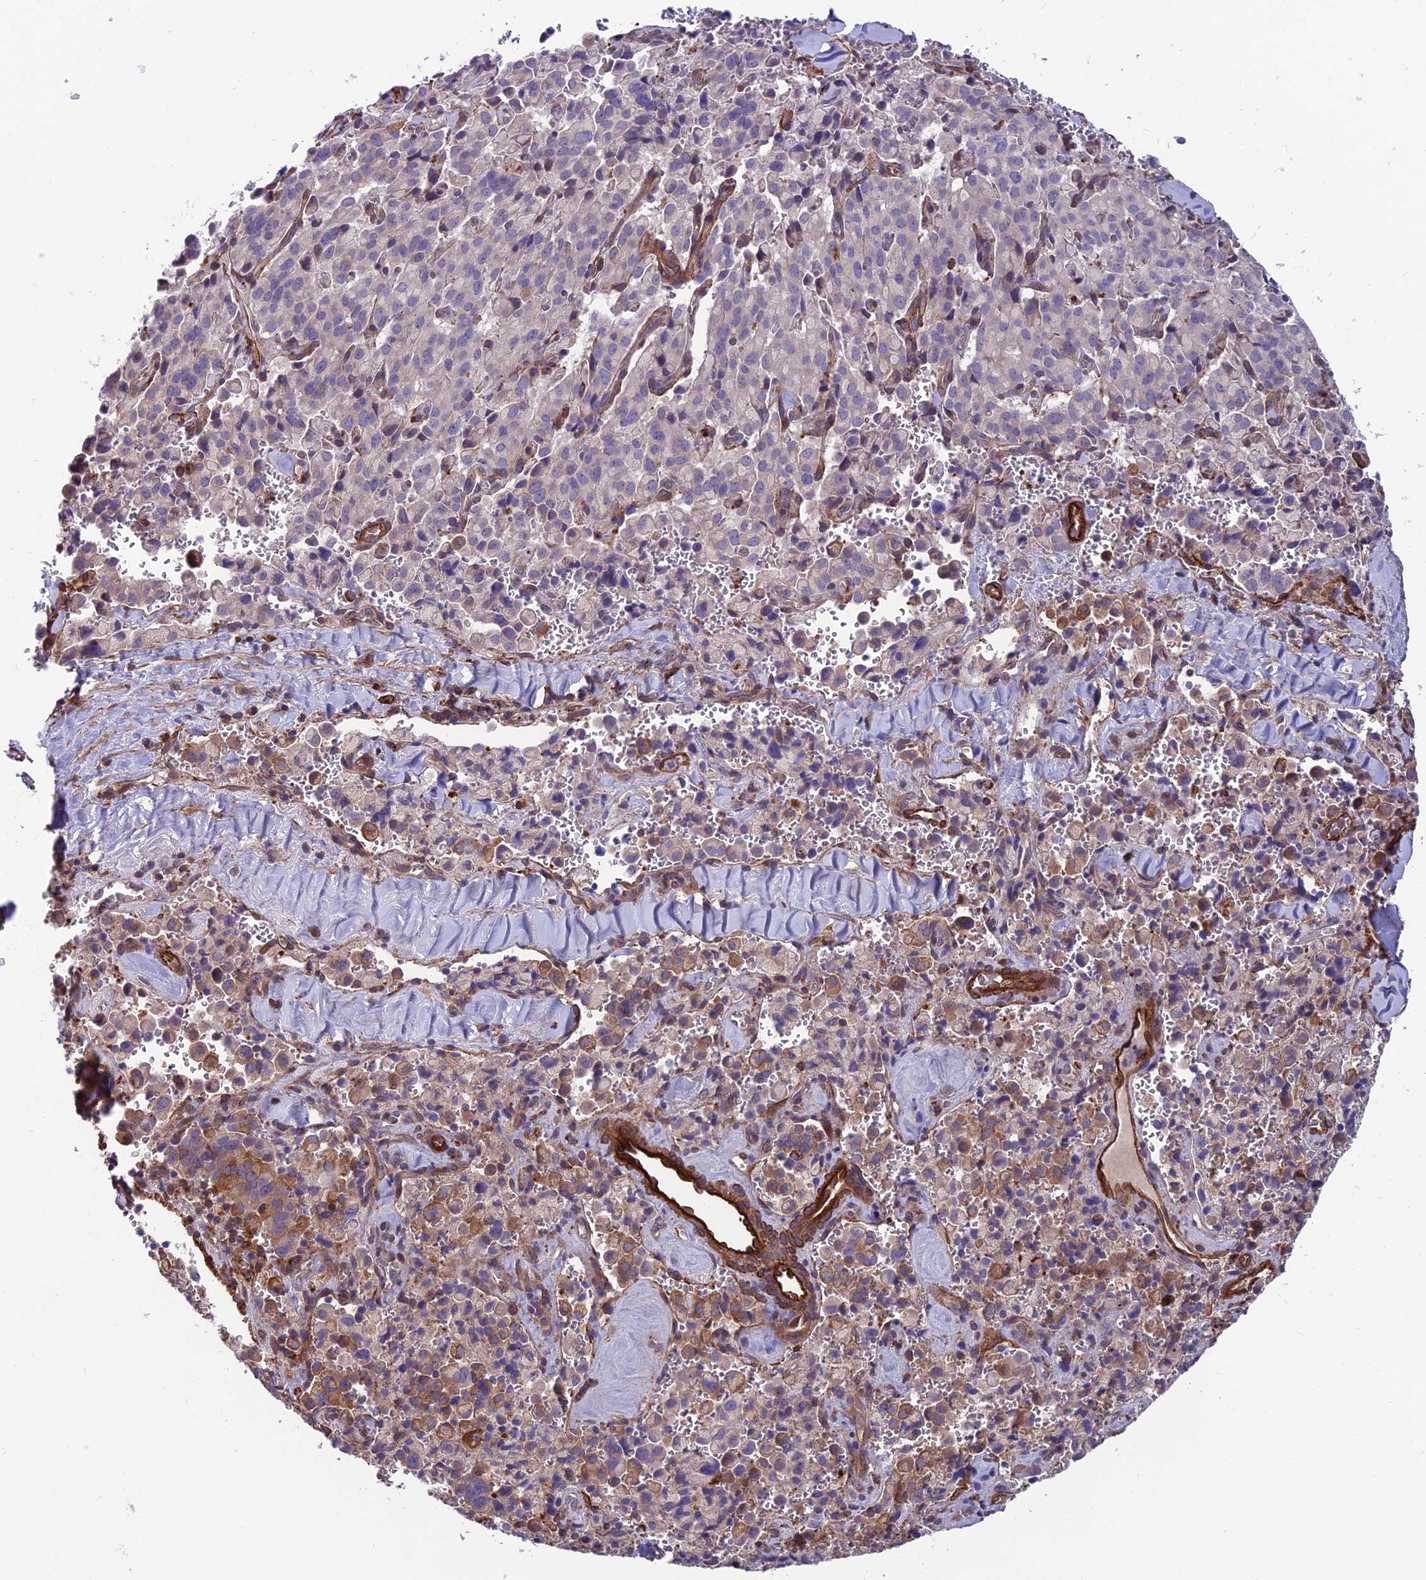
{"staining": {"intensity": "moderate", "quantity": "25%-75%", "location": "cytoplasmic/membranous"}, "tissue": "pancreatic cancer", "cell_type": "Tumor cells", "image_type": "cancer", "snomed": [{"axis": "morphology", "description": "Adenocarcinoma, NOS"}, {"axis": "topography", "description": "Pancreas"}], "caption": "A medium amount of moderate cytoplasmic/membranous expression is present in about 25%-75% of tumor cells in pancreatic cancer tissue. Immunohistochemistry stains the protein in brown and the nuclei are stained blue.", "gene": "RTN4RL1", "patient": {"sex": "male", "age": 65}}